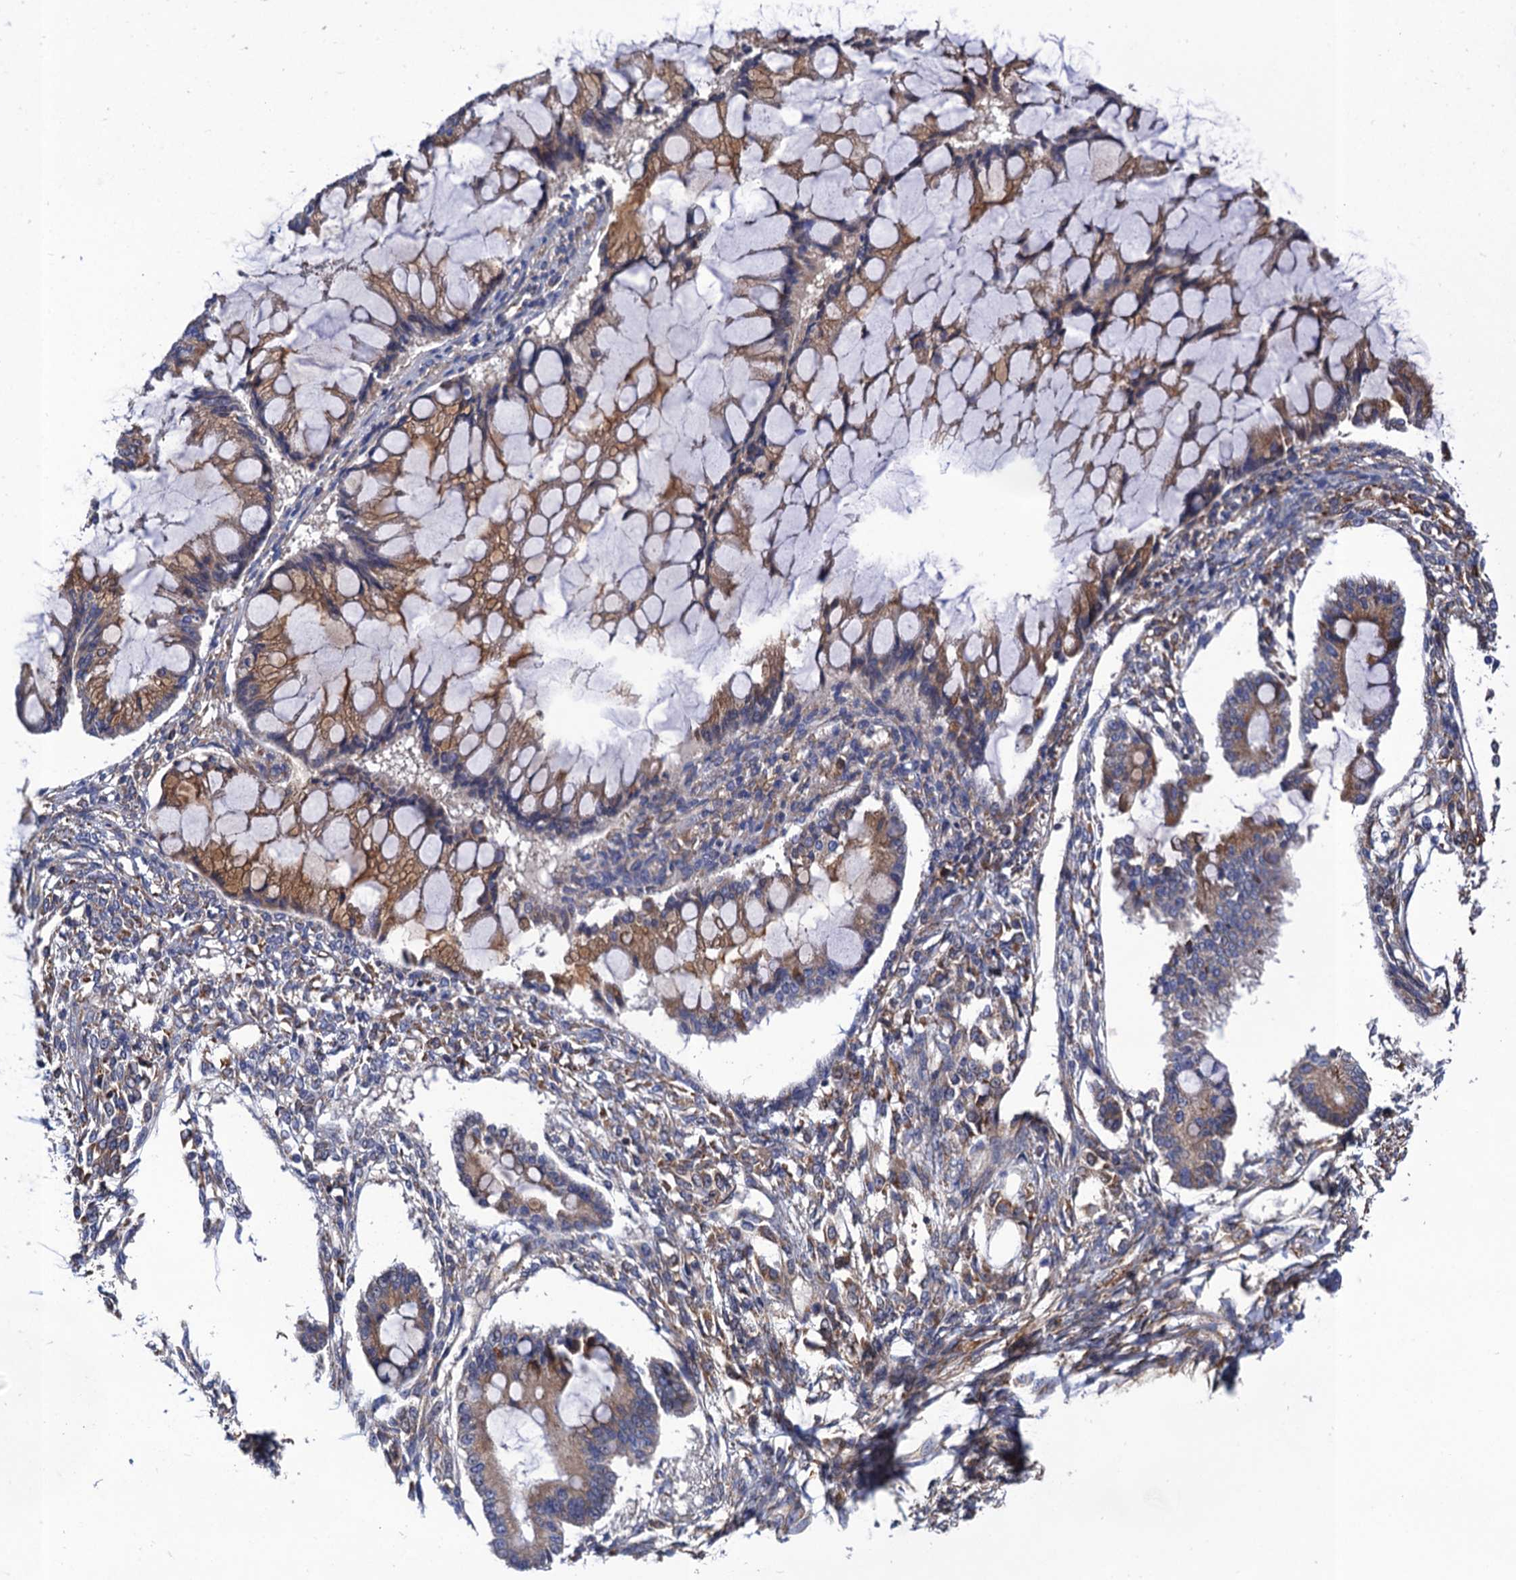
{"staining": {"intensity": "moderate", "quantity": ">75%", "location": "cytoplasmic/membranous"}, "tissue": "ovarian cancer", "cell_type": "Tumor cells", "image_type": "cancer", "snomed": [{"axis": "morphology", "description": "Cystadenocarcinoma, mucinous, NOS"}, {"axis": "topography", "description": "Ovary"}], "caption": "Immunohistochemistry (IHC) micrograph of neoplastic tissue: human ovarian mucinous cystadenocarcinoma stained using IHC reveals medium levels of moderate protein expression localized specifically in the cytoplasmic/membranous of tumor cells, appearing as a cytoplasmic/membranous brown color.", "gene": "PGLS", "patient": {"sex": "female", "age": 73}}